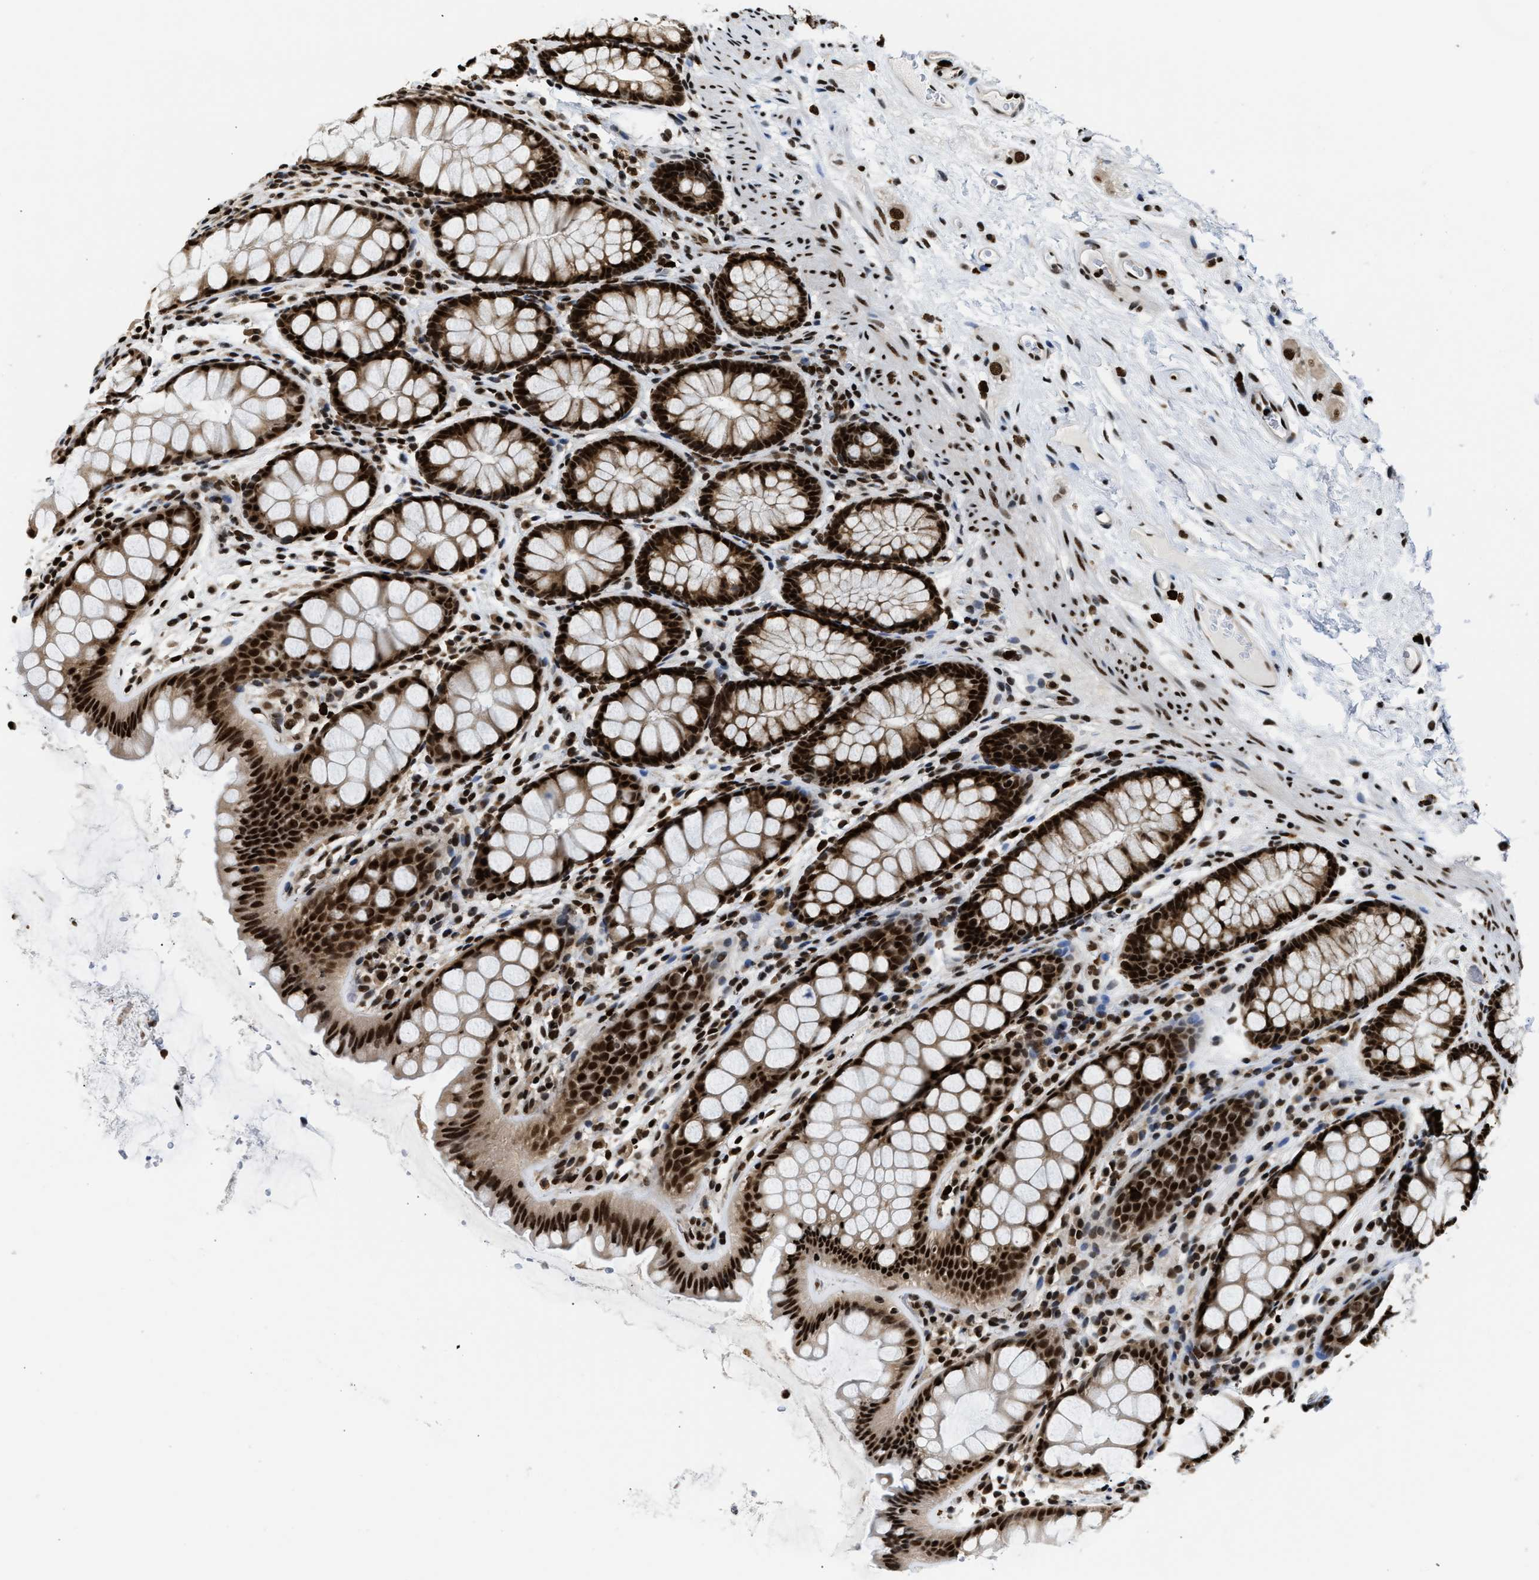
{"staining": {"intensity": "strong", "quantity": ">75%", "location": "nuclear"}, "tissue": "colon", "cell_type": "Endothelial cells", "image_type": "normal", "snomed": [{"axis": "morphology", "description": "Normal tissue, NOS"}, {"axis": "topography", "description": "Colon"}], "caption": "Endothelial cells exhibit strong nuclear staining in about >75% of cells in unremarkable colon. The staining was performed using DAB, with brown indicating positive protein expression. Nuclei are stained blue with hematoxylin.", "gene": "CCNDBP1", "patient": {"sex": "female", "age": 55}}